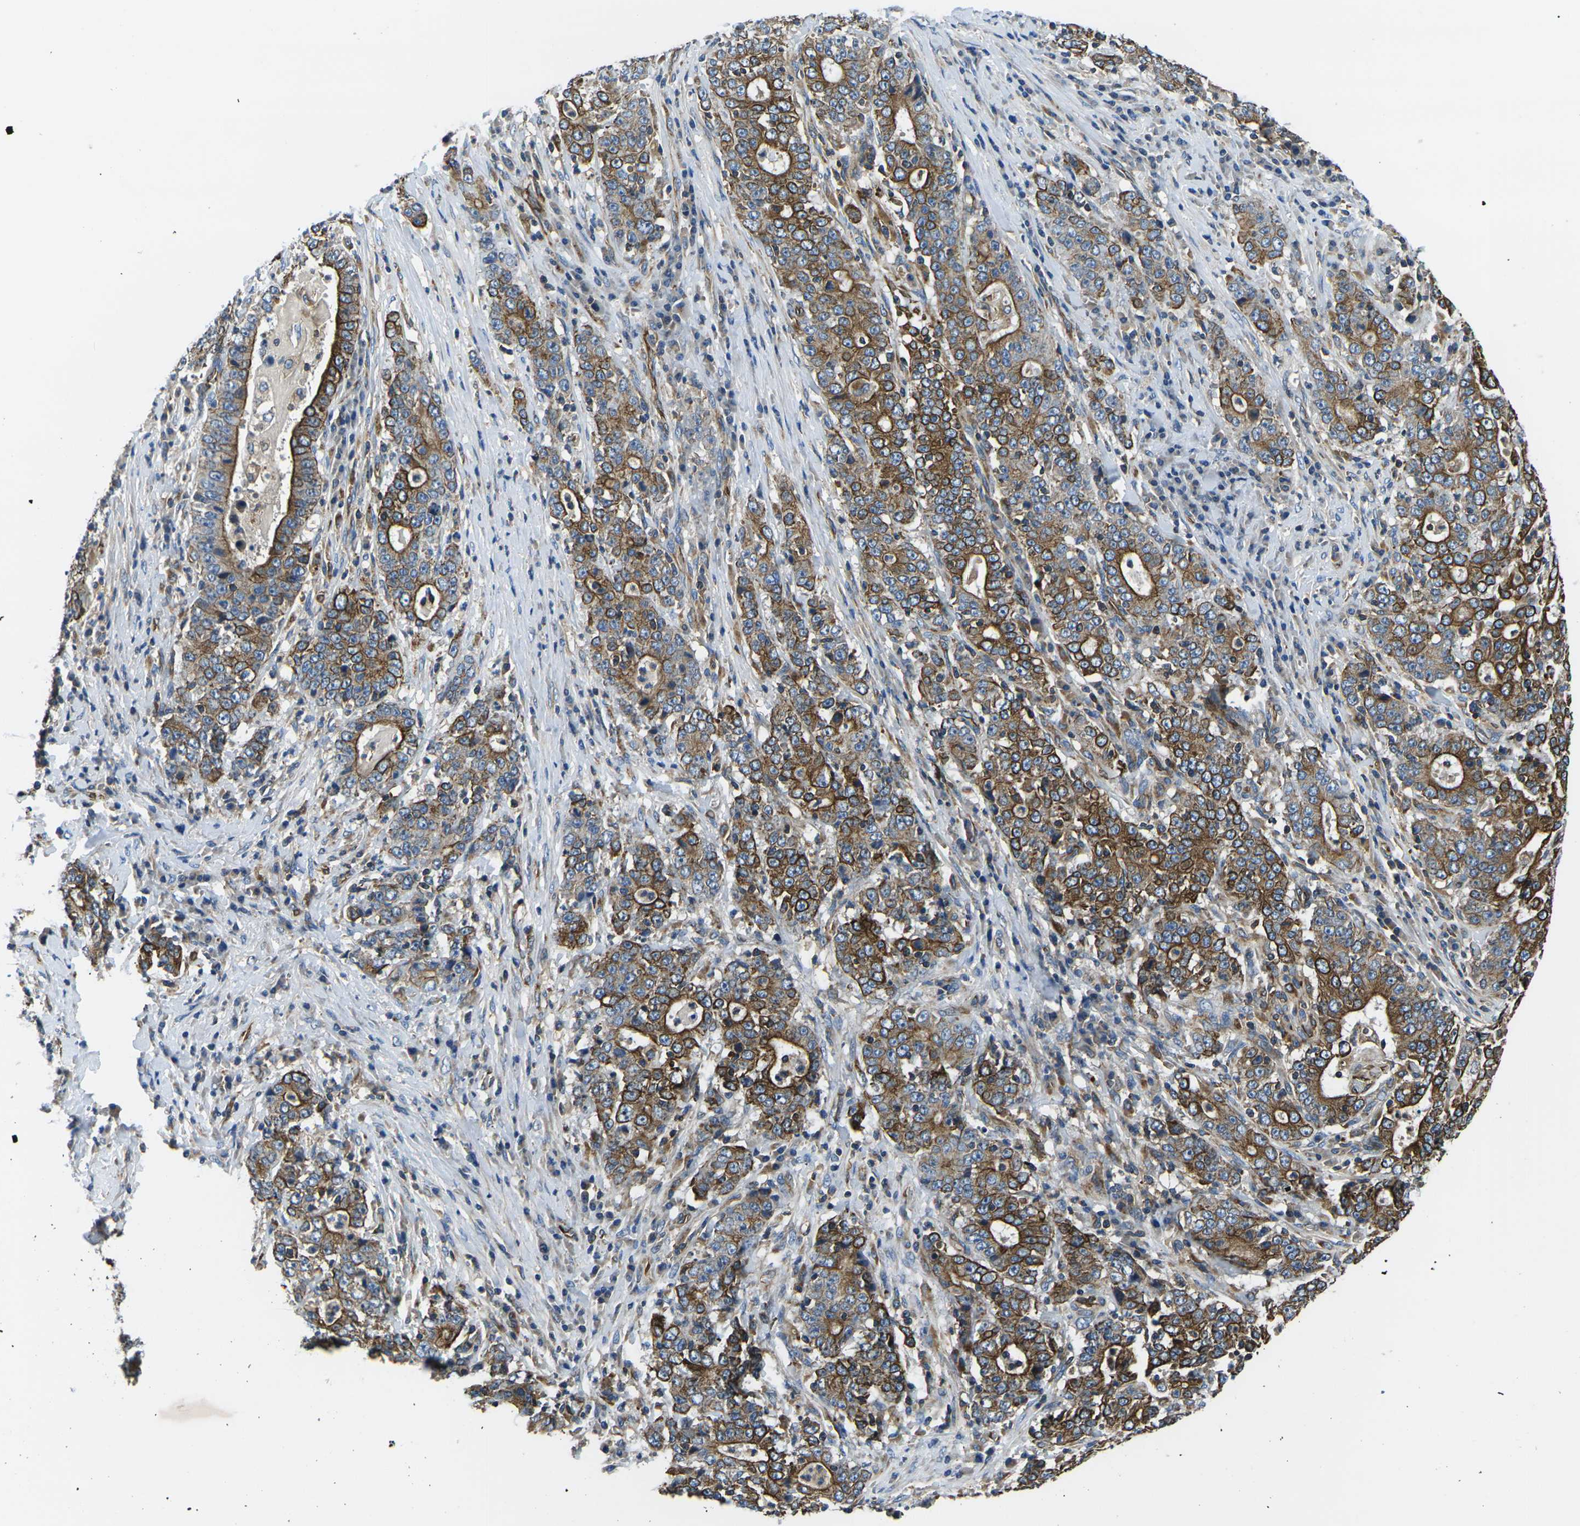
{"staining": {"intensity": "moderate", "quantity": ">75%", "location": "cytoplasmic/membranous"}, "tissue": "stomach cancer", "cell_type": "Tumor cells", "image_type": "cancer", "snomed": [{"axis": "morphology", "description": "Normal tissue, NOS"}, {"axis": "morphology", "description": "Adenocarcinoma, NOS"}, {"axis": "topography", "description": "Stomach, upper"}, {"axis": "topography", "description": "Stomach"}], "caption": "Immunohistochemistry of human adenocarcinoma (stomach) demonstrates medium levels of moderate cytoplasmic/membranous positivity in approximately >75% of tumor cells.", "gene": "KCNJ15", "patient": {"sex": "male", "age": 59}}